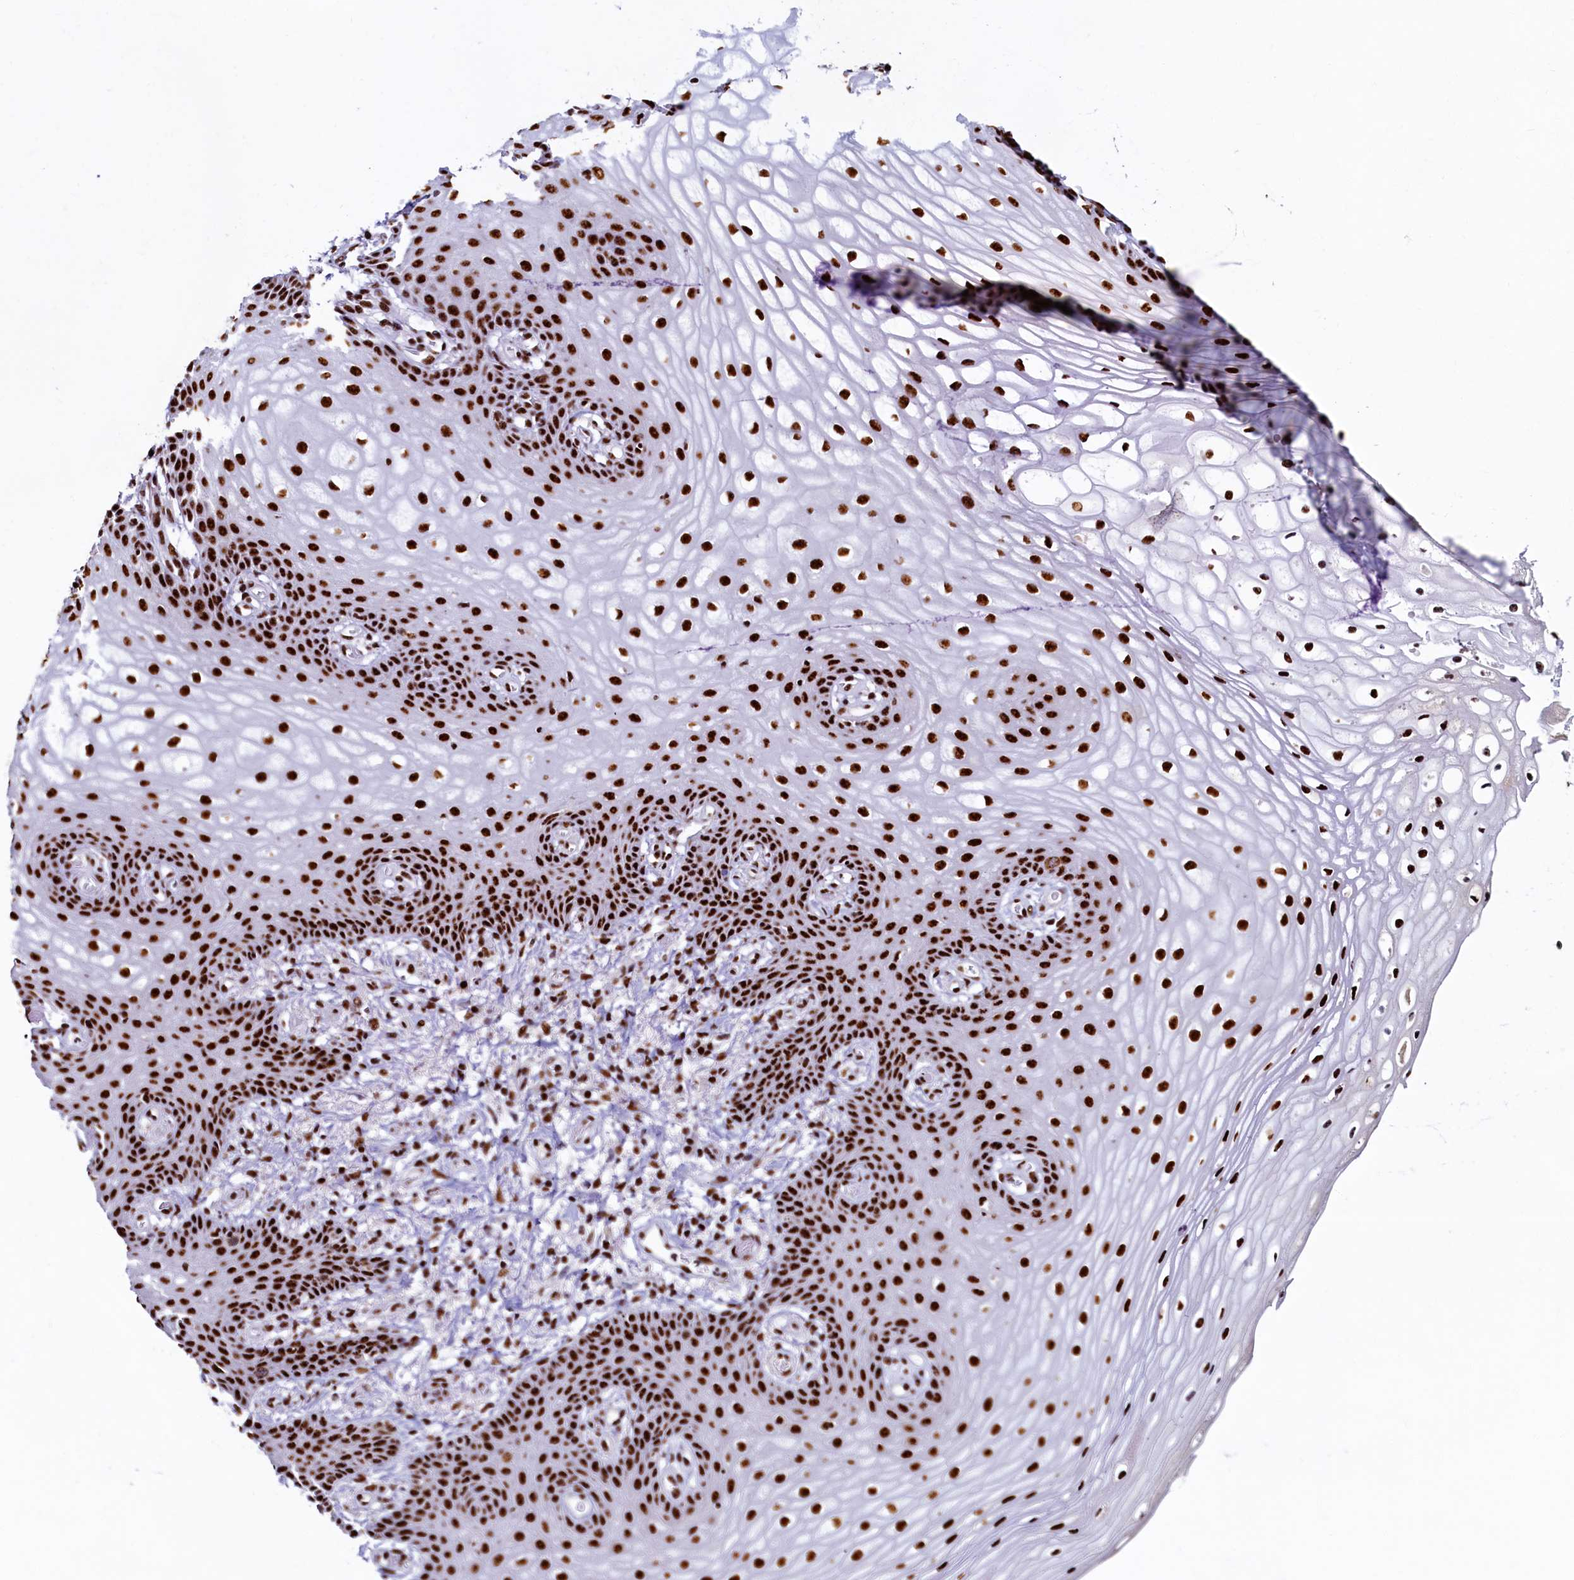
{"staining": {"intensity": "strong", "quantity": ">75%", "location": "nuclear"}, "tissue": "vagina", "cell_type": "Squamous epithelial cells", "image_type": "normal", "snomed": [{"axis": "morphology", "description": "Normal tissue, NOS"}, {"axis": "topography", "description": "Vagina"}], "caption": "A brown stain shows strong nuclear expression of a protein in squamous epithelial cells of benign human vagina.", "gene": "SRRM2", "patient": {"sex": "female", "age": 60}}